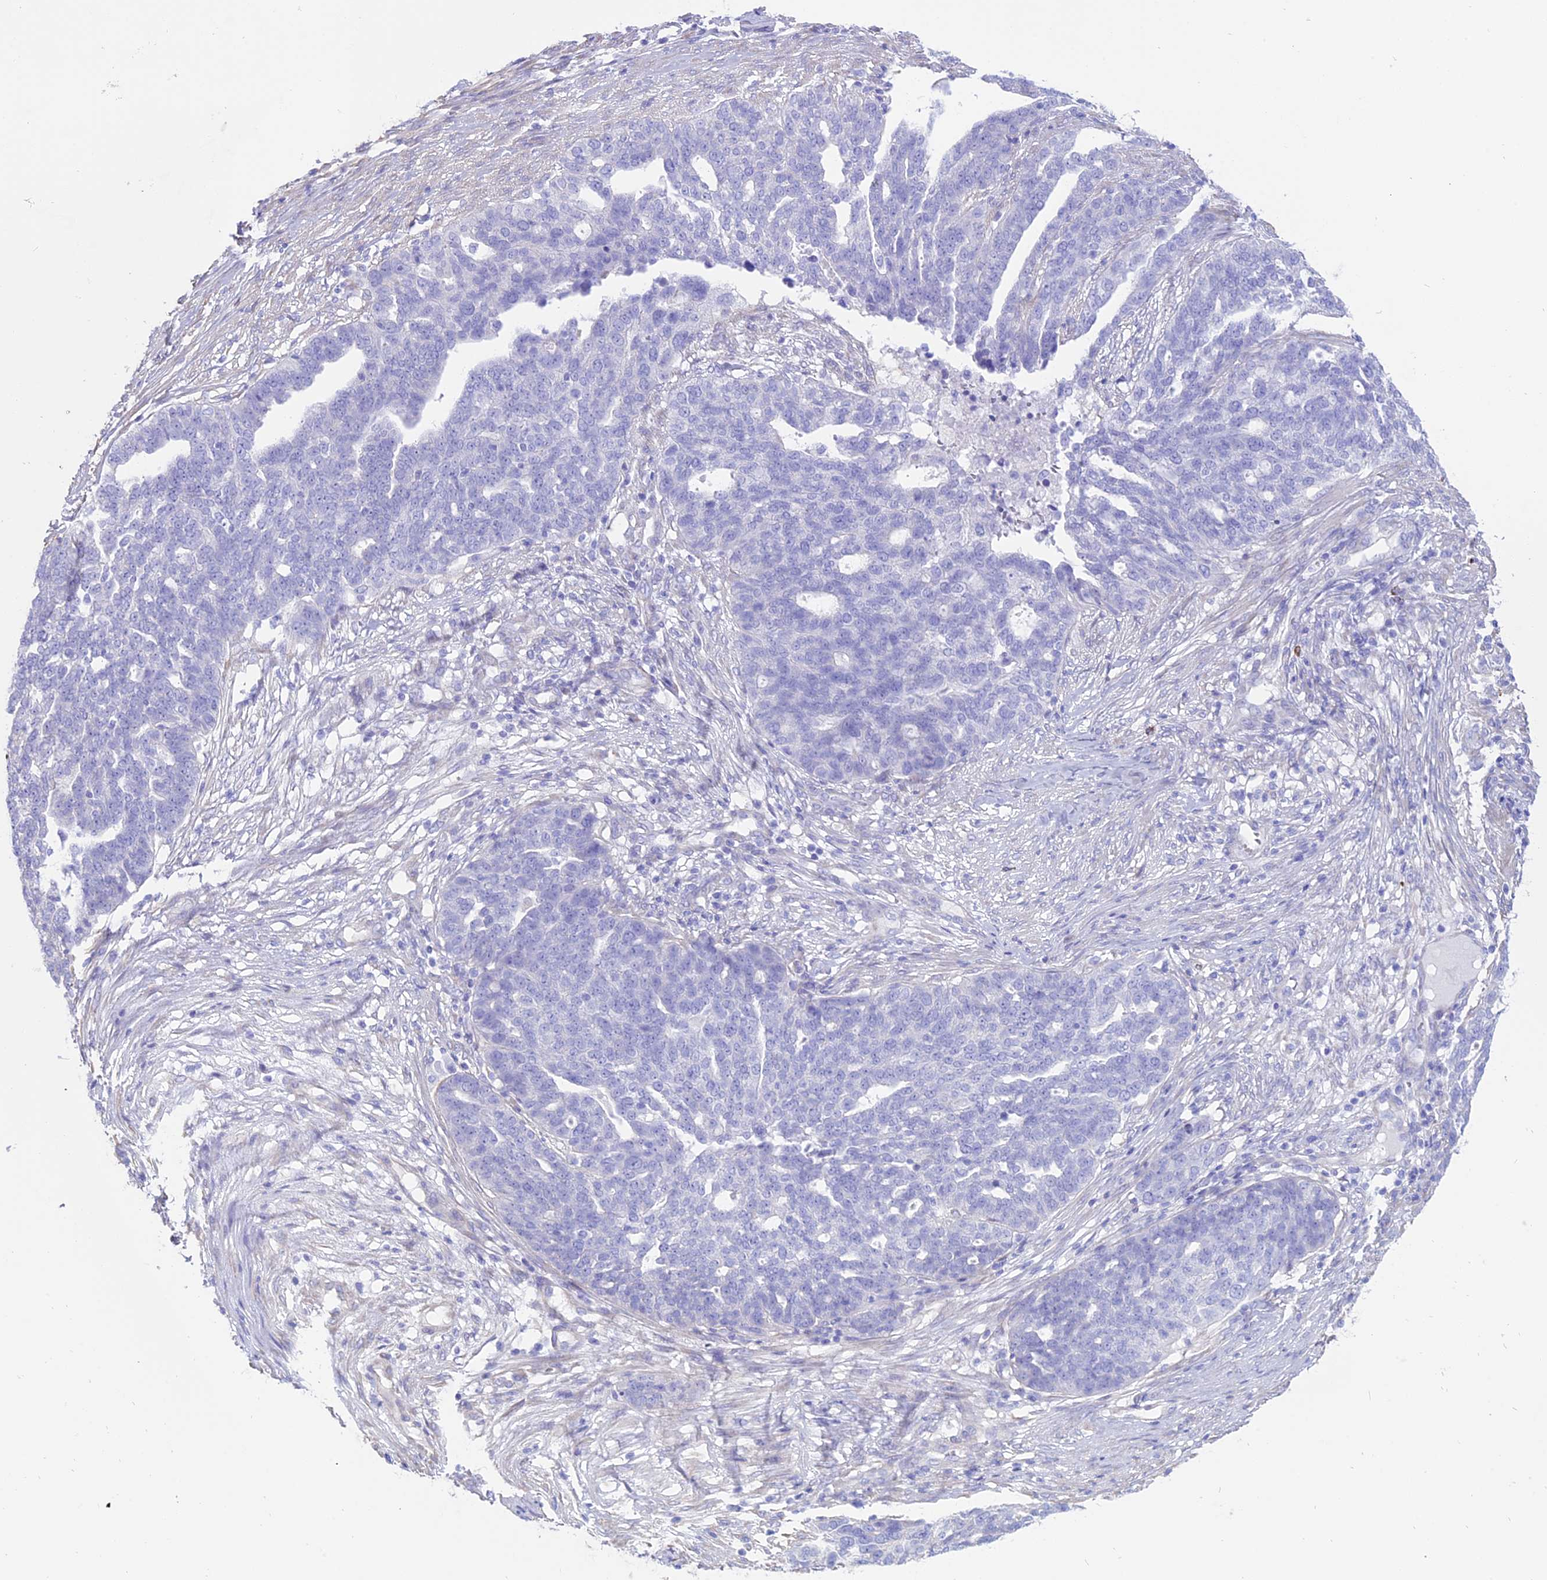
{"staining": {"intensity": "negative", "quantity": "none", "location": "none"}, "tissue": "ovarian cancer", "cell_type": "Tumor cells", "image_type": "cancer", "snomed": [{"axis": "morphology", "description": "Cystadenocarcinoma, serous, NOS"}, {"axis": "topography", "description": "Ovary"}], "caption": "Ovarian cancer stained for a protein using IHC demonstrates no expression tumor cells.", "gene": "OR2AE1", "patient": {"sex": "female", "age": 59}}